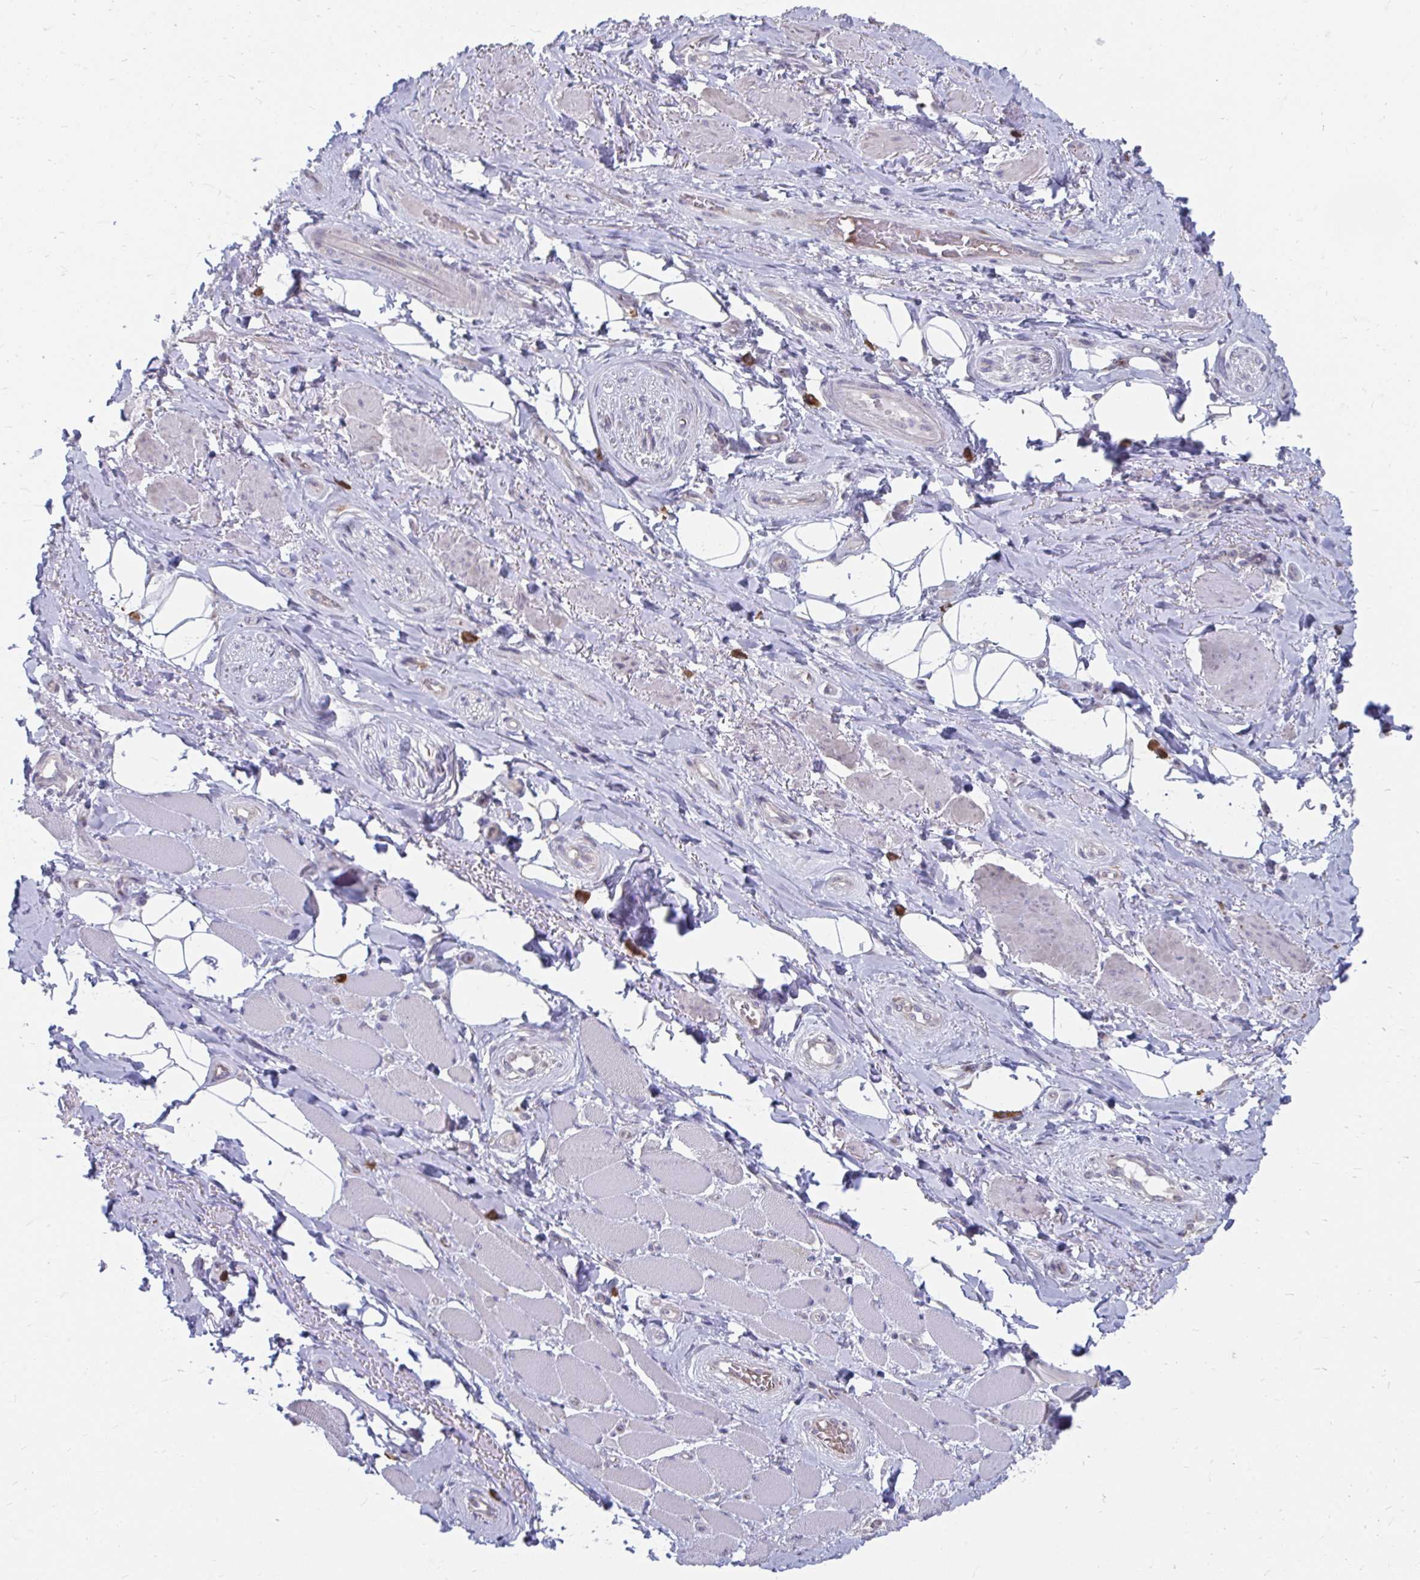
{"staining": {"intensity": "negative", "quantity": "none", "location": "none"}, "tissue": "adipose tissue", "cell_type": "Adipocytes", "image_type": "normal", "snomed": [{"axis": "morphology", "description": "Normal tissue, NOS"}, {"axis": "topography", "description": "Anal"}, {"axis": "topography", "description": "Peripheral nerve tissue"}], "caption": "High magnification brightfield microscopy of benign adipose tissue stained with DAB (3,3'-diaminobenzidine) (brown) and counterstained with hematoxylin (blue): adipocytes show no significant positivity. Nuclei are stained in blue.", "gene": "PABIR3", "patient": {"sex": "male", "age": 53}}